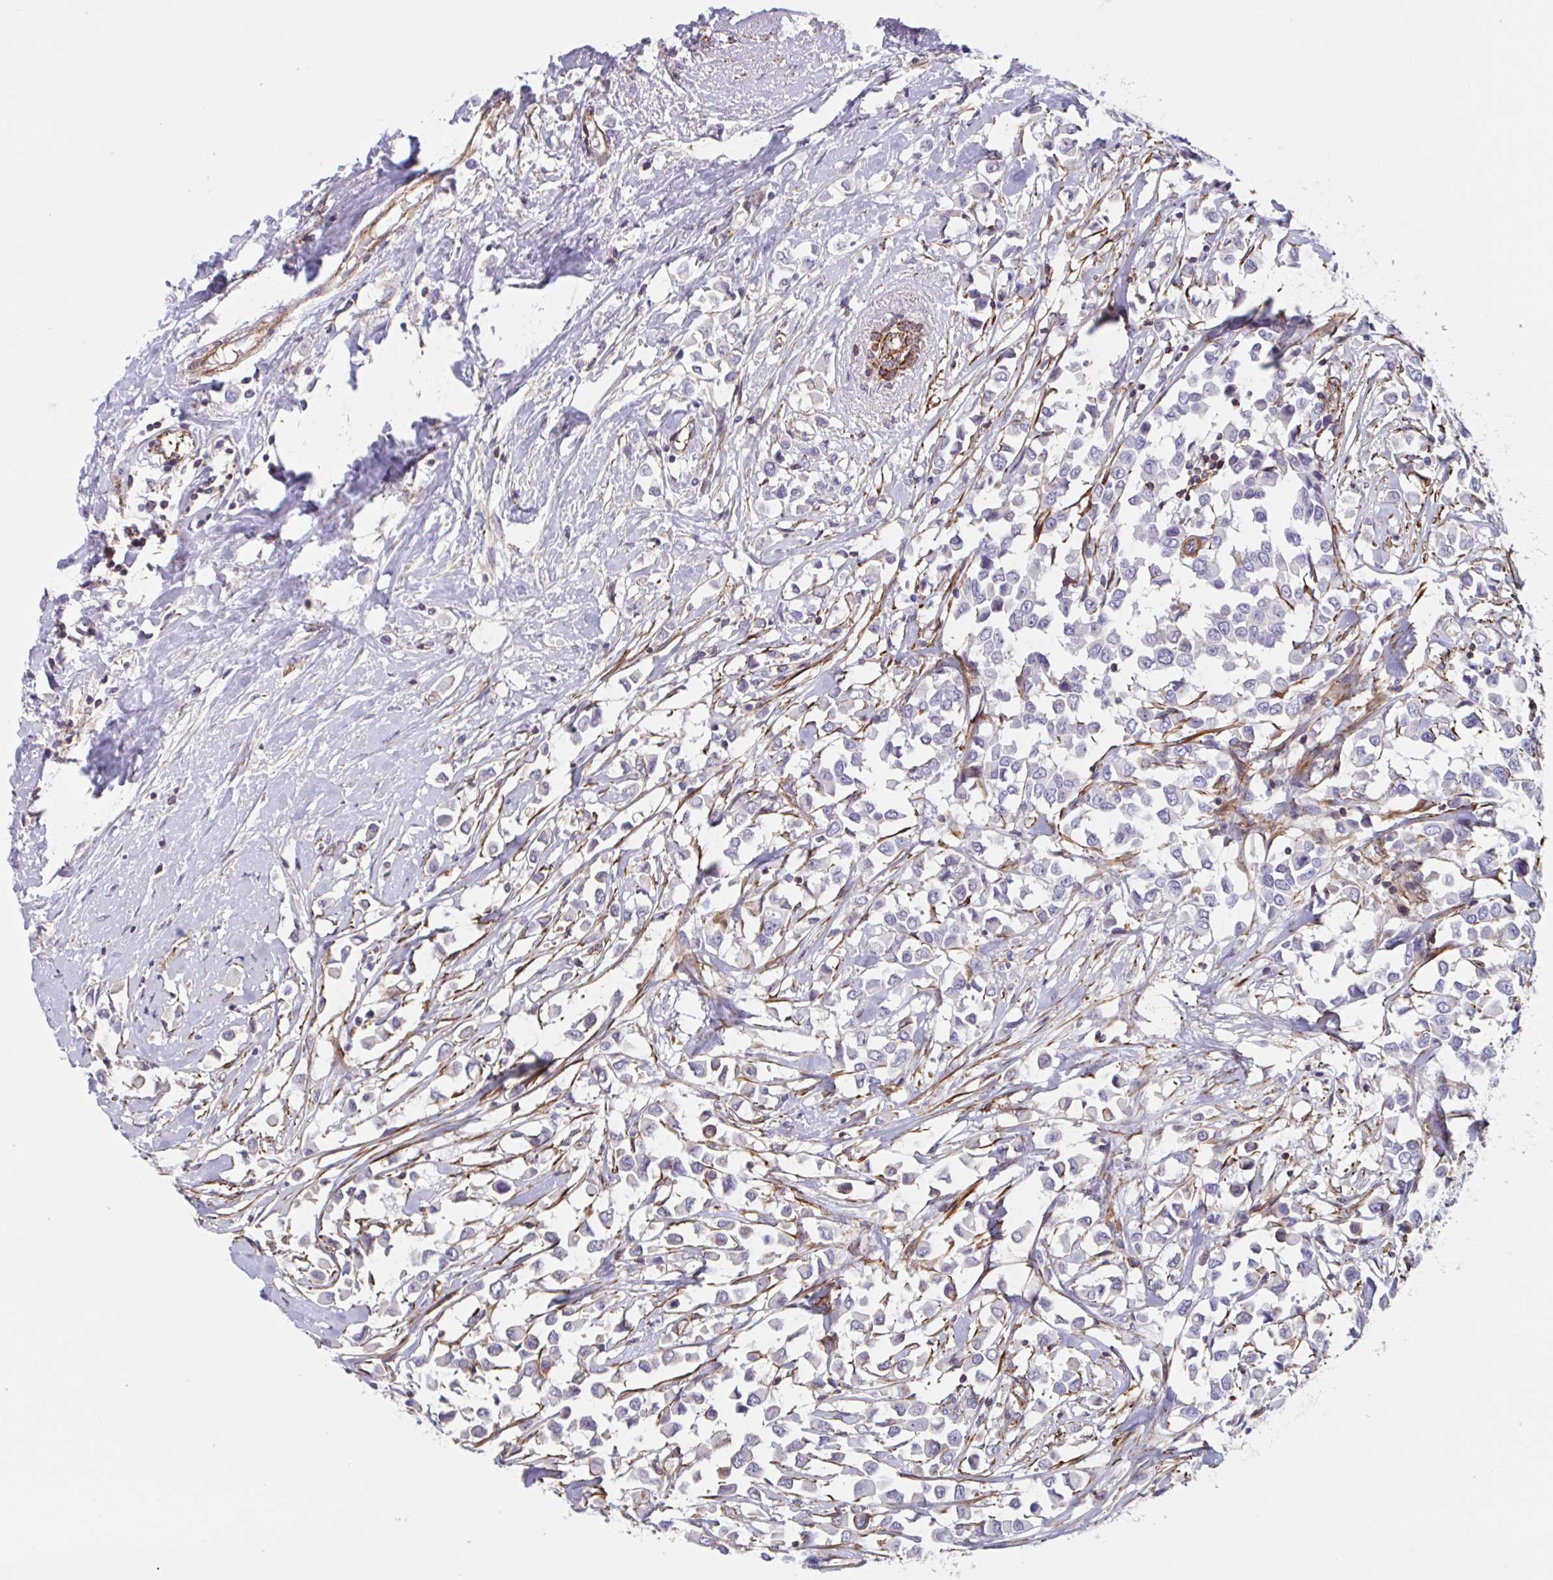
{"staining": {"intensity": "negative", "quantity": "none", "location": "none"}, "tissue": "breast cancer", "cell_type": "Tumor cells", "image_type": "cancer", "snomed": [{"axis": "morphology", "description": "Duct carcinoma"}, {"axis": "topography", "description": "Breast"}], "caption": "Infiltrating ductal carcinoma (breast) was stained to show a protein in brown. There is no significant expression in tumor cells.", "gene": "SHISA7", "patient": {"sex": "female", "age": 61}}